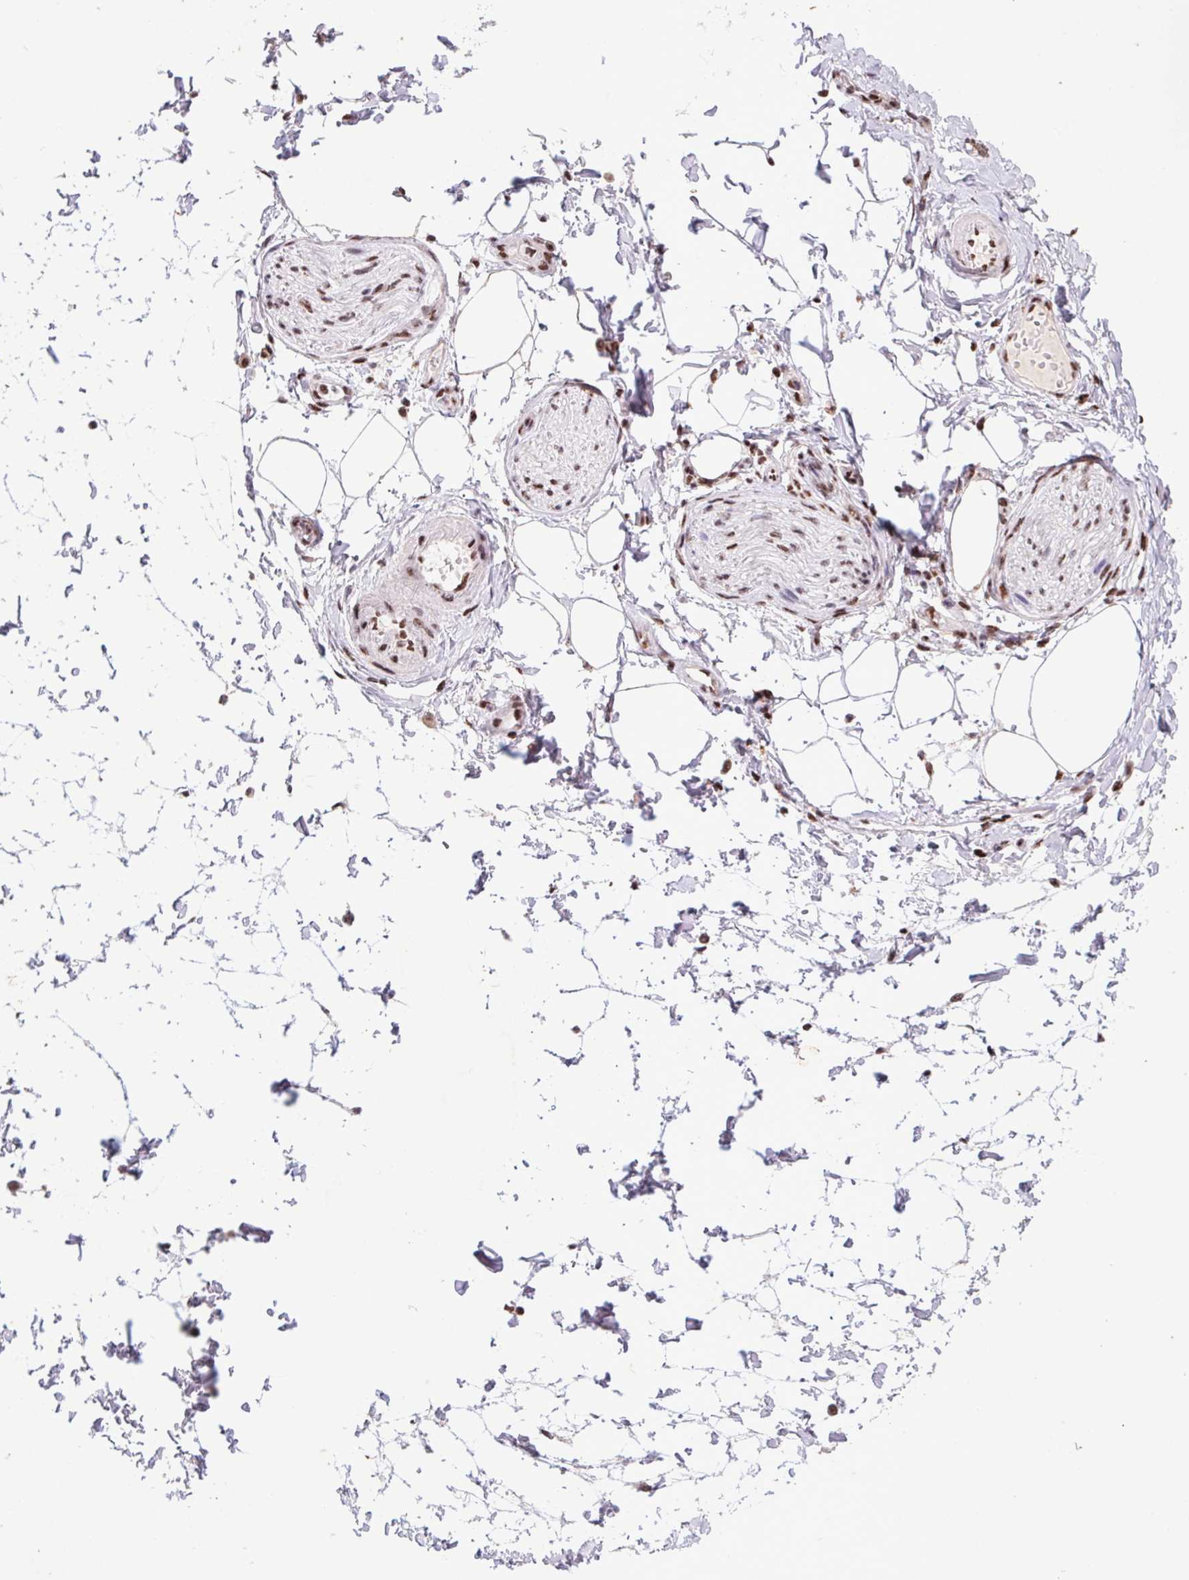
{"staining": {"intensity": "moderate", "quantity": ">75%", "location": "cytoplasmic/membranous,nuclear"}, "tissue": "adipose tissue", "cell_type": "Adipocytes", "image_type": "normal", "snomed": [{"axis": "morphology", "description": "Normal tissue, NOS"}, {"axis": "topography", "description": "Smooth muscle"}, {"axis": "topography", "description": "Peripheral nerve tissue"}], "caption": "This is an image of immunohistochemistry (IHC) staining of unremarkable adipose tissue, which shows moderate expression in the cytoplasmic/membranous,nuclear of adipocytes.", "gene": "LDLRAD4", "patient": {"sex": "male", "age": 58}}